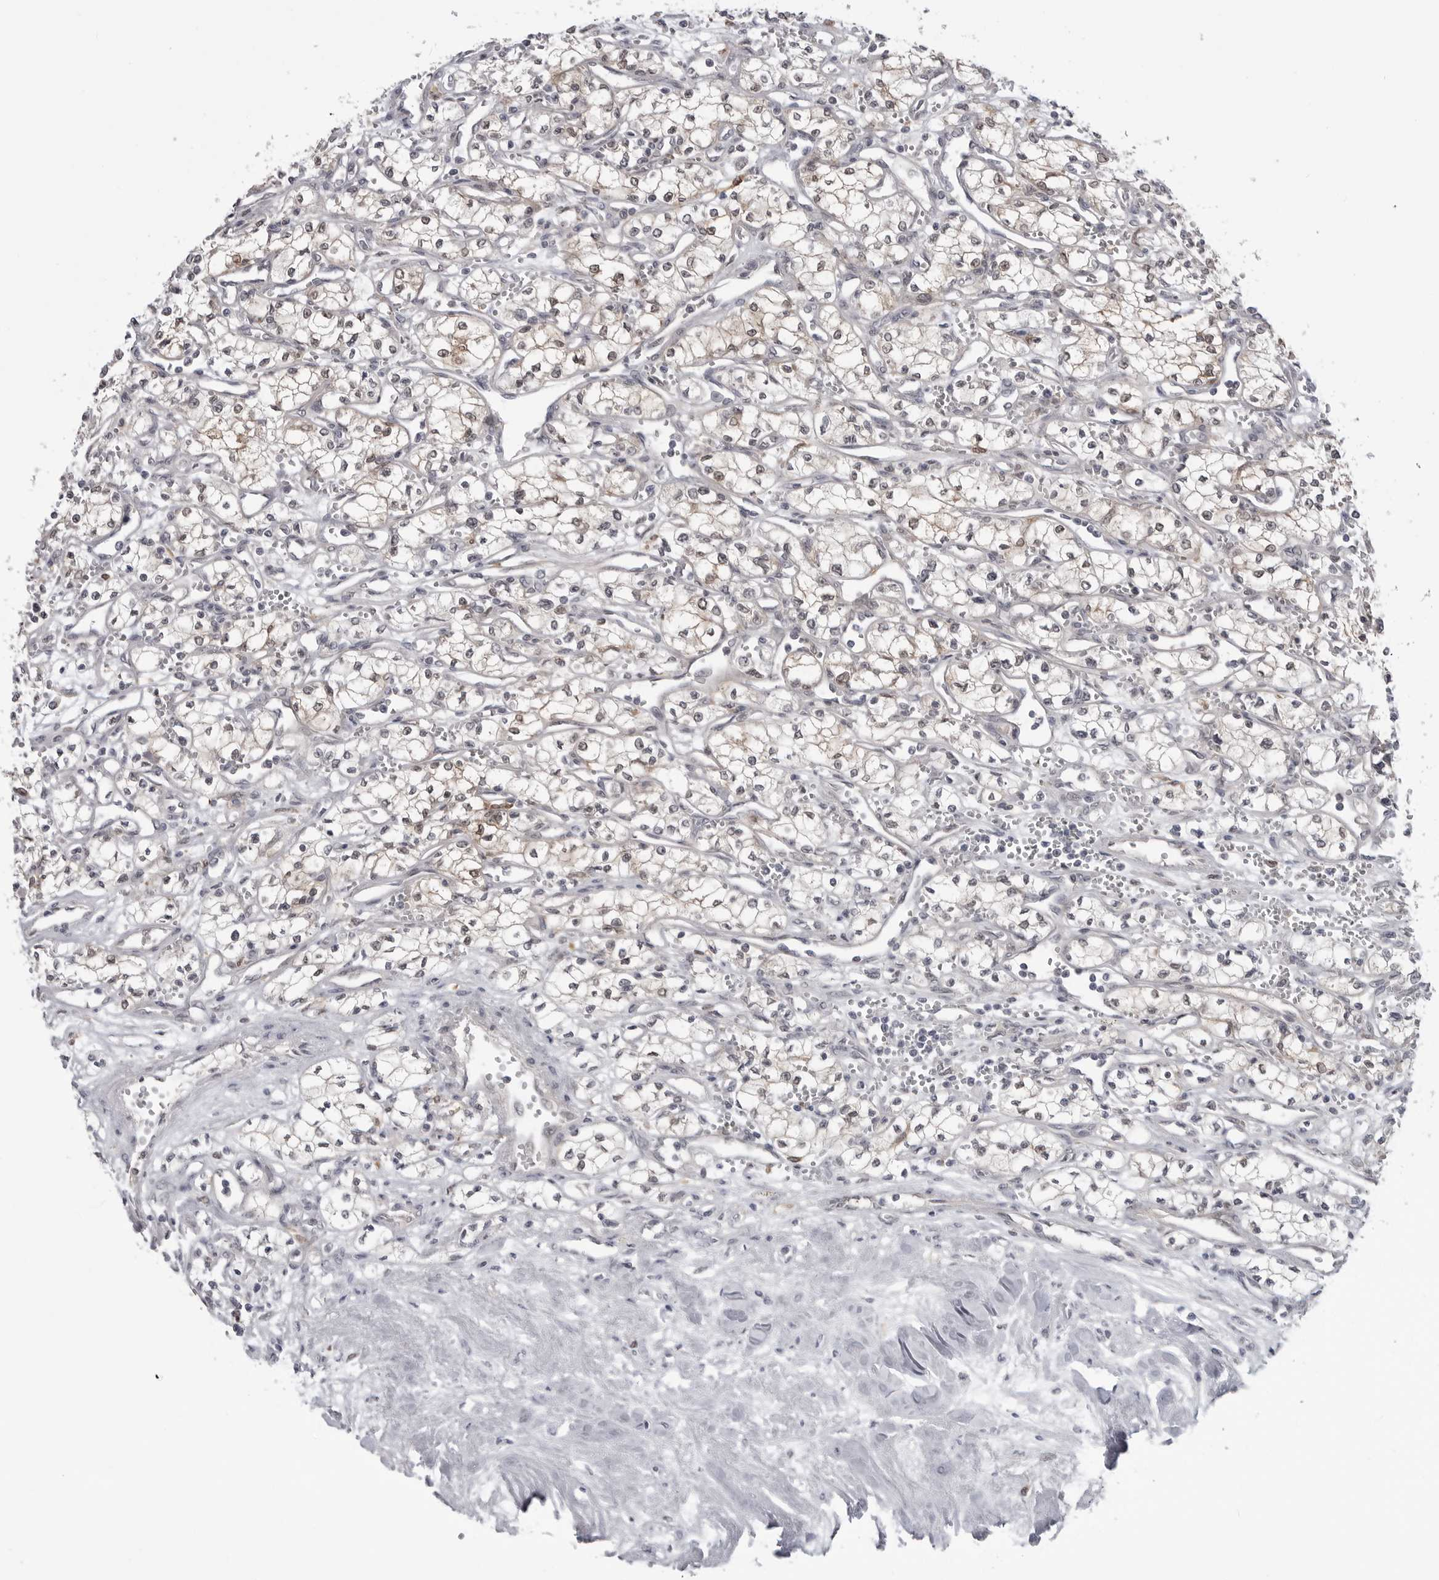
{"staining": {"intensity": "weak", "quantity": "<25%", "location": "cytoplasmic/membranous,nuclear"}, "tissue": "renal cancer", "cell_type": "Tumor cells", "image_type": "cancer", "snomed": [{"axis": "morphology", "description": "Adenocarcinoma, NOS"}, {"axis": "topography", "description": "Kidney"}], "caption": "There is no significant positivity in tumor cells of renal adenocarcinoma.", "gene": "PNPO", "patient": {"sex": "male", "age": 59}}